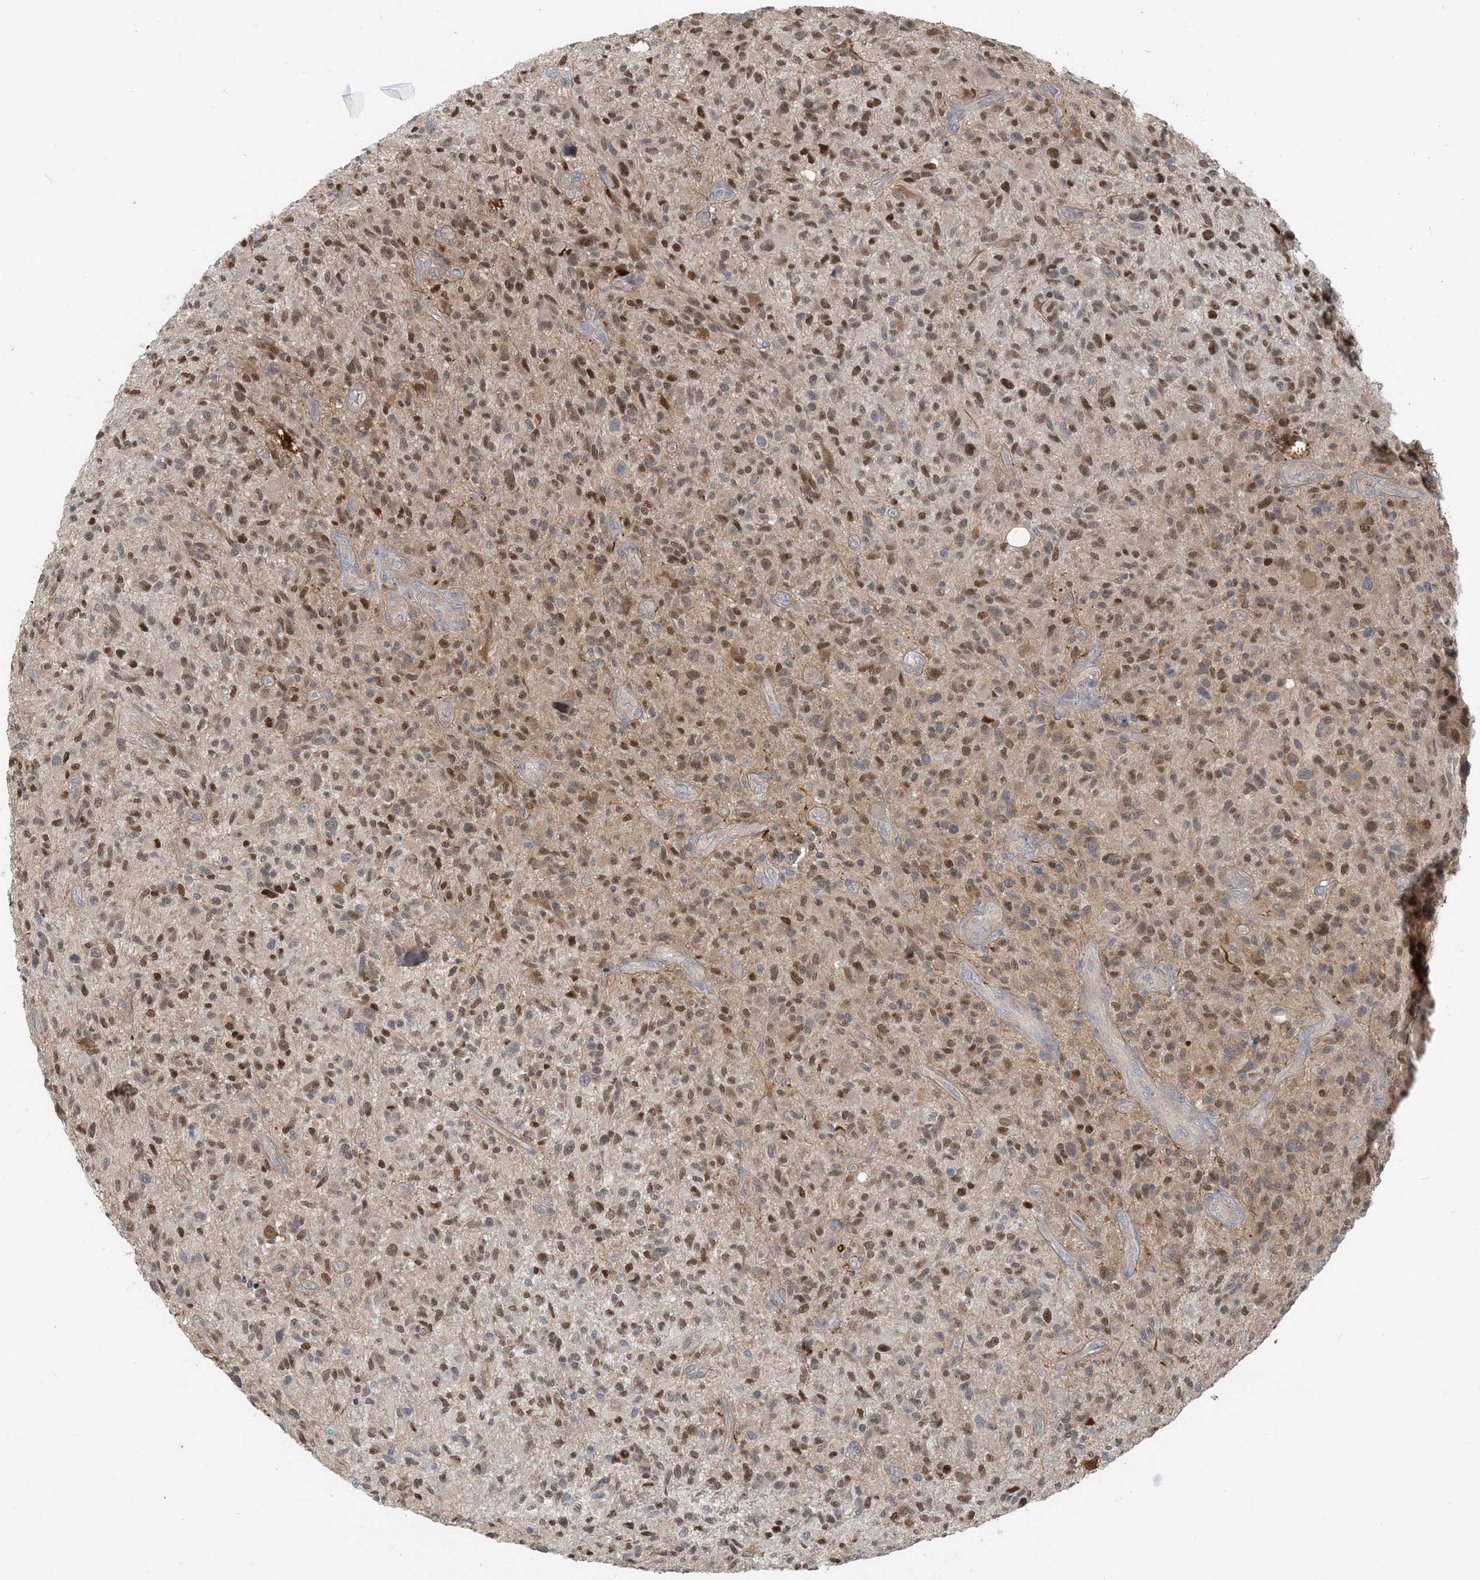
{"staining": {"intensity": "strong", "quantity": ">75%", "location": "nuclear"}, "tissue": "glioma", "cell_type": "Tumor cells", "image_type": "cancer", "snomed": [{"axis": "morphology", "description": "Glioma, malignant, High grade"}, {"axis": "topography", "description": "Brain"}], "caption": "There is high levels of strong nuclear expression in tumor cells of malignant high-grade glioma, as demonstrated by immunohistochemical staining (brown color).", "gene": "ZC3H12A", "patient": {"sex": "male", "age": 47}}